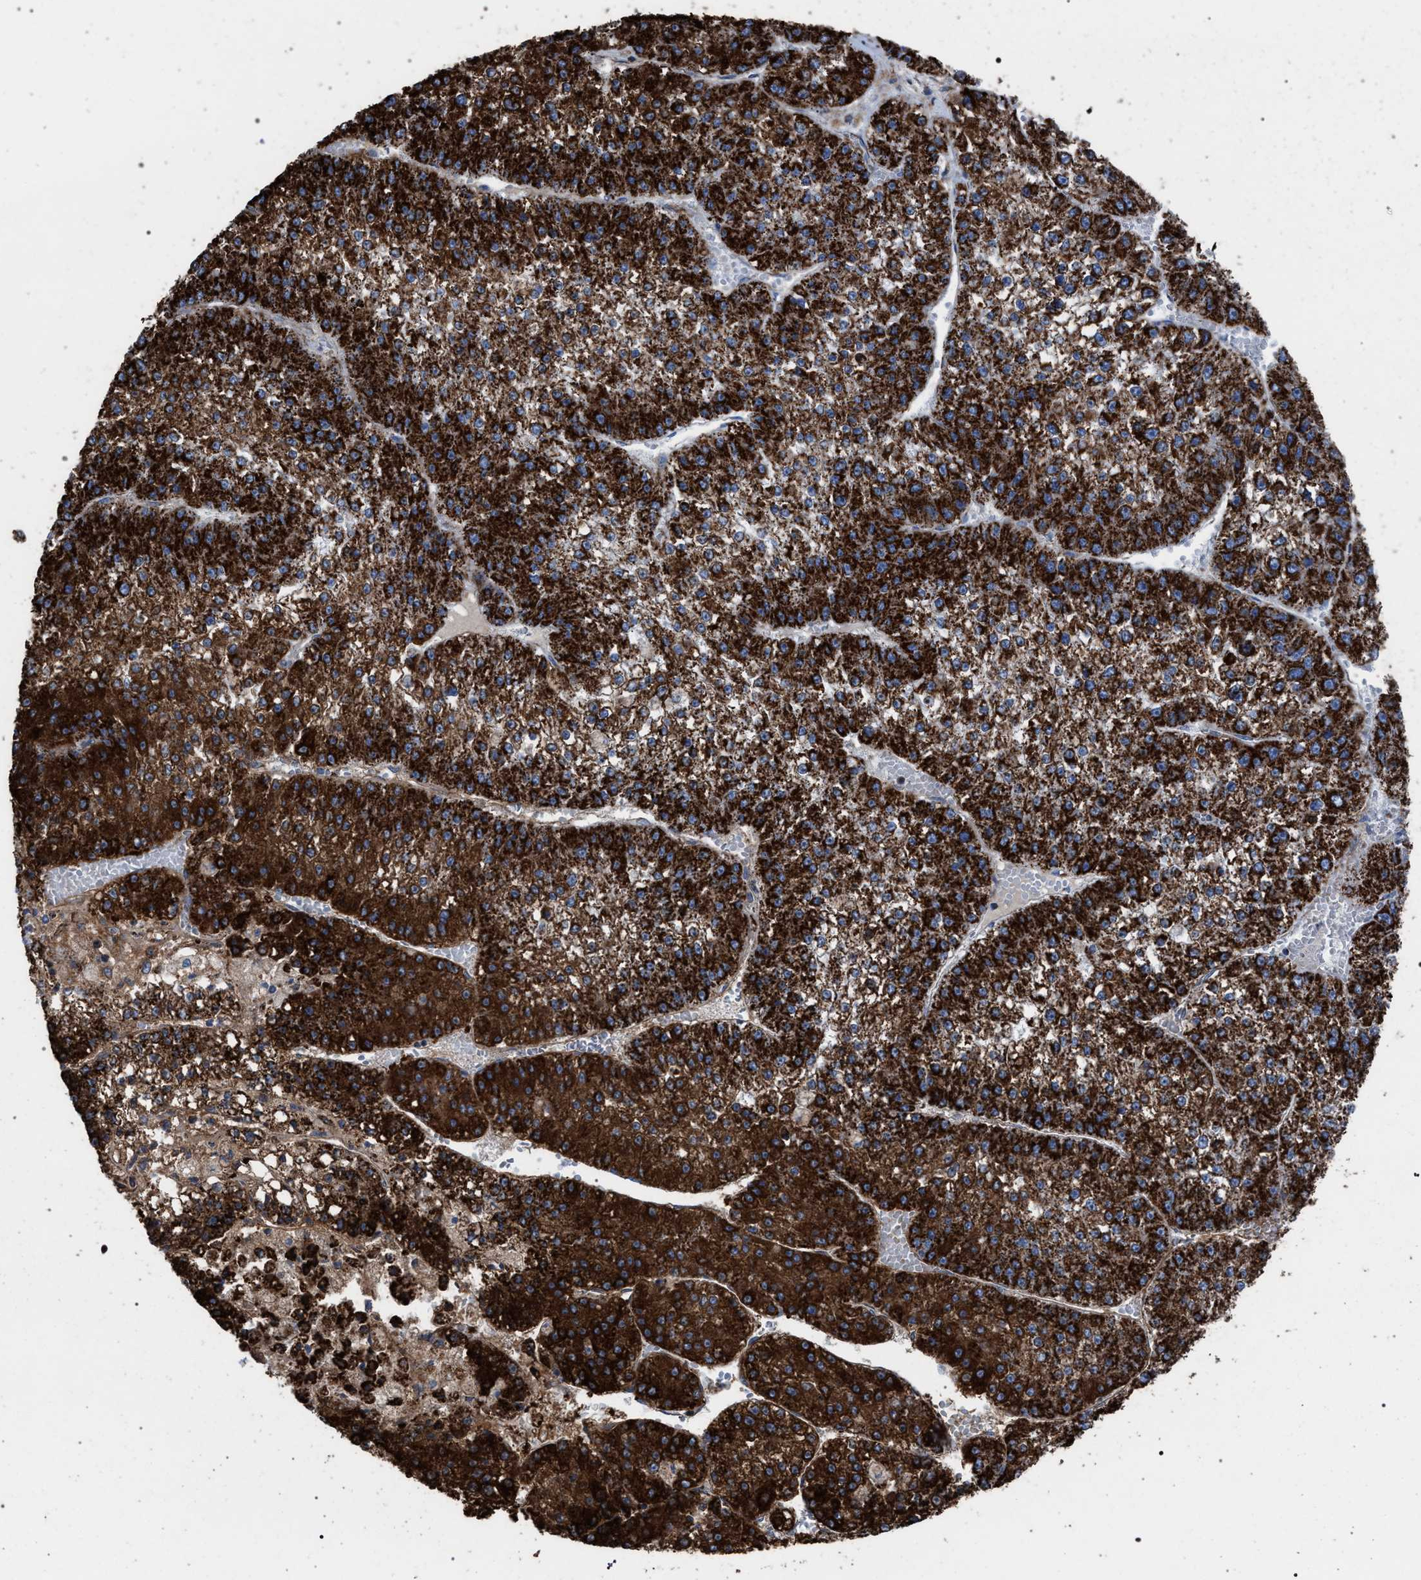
{"staining": {"intensity": "strong", "quantity": ">75%", "location": "cytoplasmic/membranous"}, "tissue": "liver cancer", "cell_type": "Tumor cells", "image_type": "cancer", "snomed": [{"axis": "morphology", "description": "Carcinoma, Hepatocellular, NOS"}, {"axis": "topography", "description": "Liver"}], "caption": "Immunohistochemical staining of liver cancer displays strong cytoplasmic/membranous protein staining in approximately >75% of tumor cells. (Stains: DAB (3,3'-diaminobenzidine) in brown, nuclei in blue, Microscopy: brightfield microscopy at high magnification).", "gene": "VPS13A", "patient": {"sex": "female", "age": 73}}